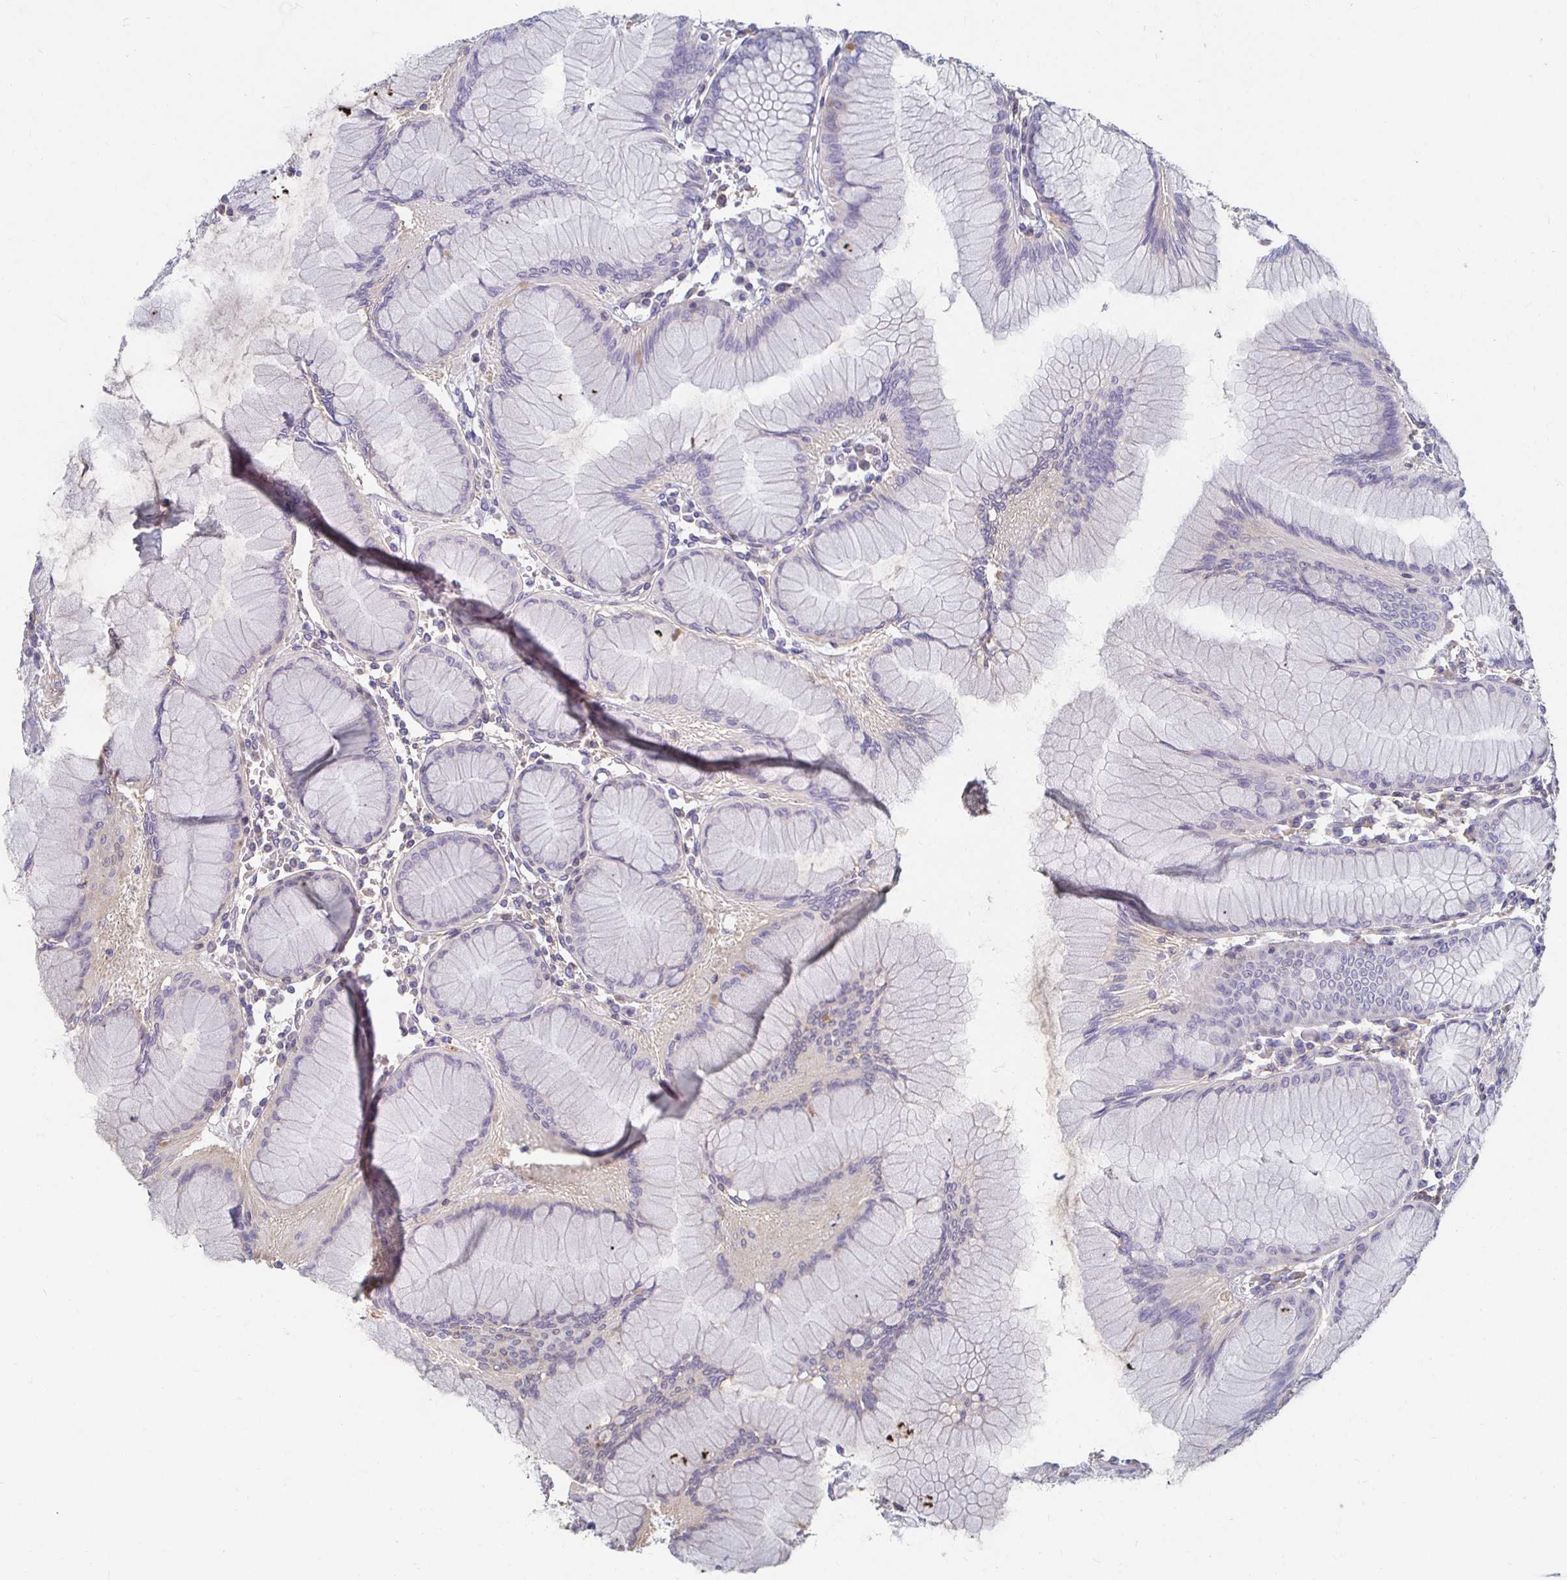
{"staining": {"intensity": "negative", "quantity": "none", "location": "none"}, "tissue": "stomach", "cell_type": "Glandular cells", "image_type": "normal", "snomed": [{"axis": "morphology", "description": "Normal tissue, NOS"}, {"axis": "topography", "description": "Stomach"}], "caption": "This image is of unremarkable stomach stained with IHC to label a protein in brown with the nuclei are counter-stained blue. There is no expression in glandular cells. The staining is performed using DAB (3,3'-diaminobenzidine) brown chromogen with nuclei counter-stained in using hematoxylin.", "gene": "RNF144B", "patient": {"sex": "female", "age": 57}}